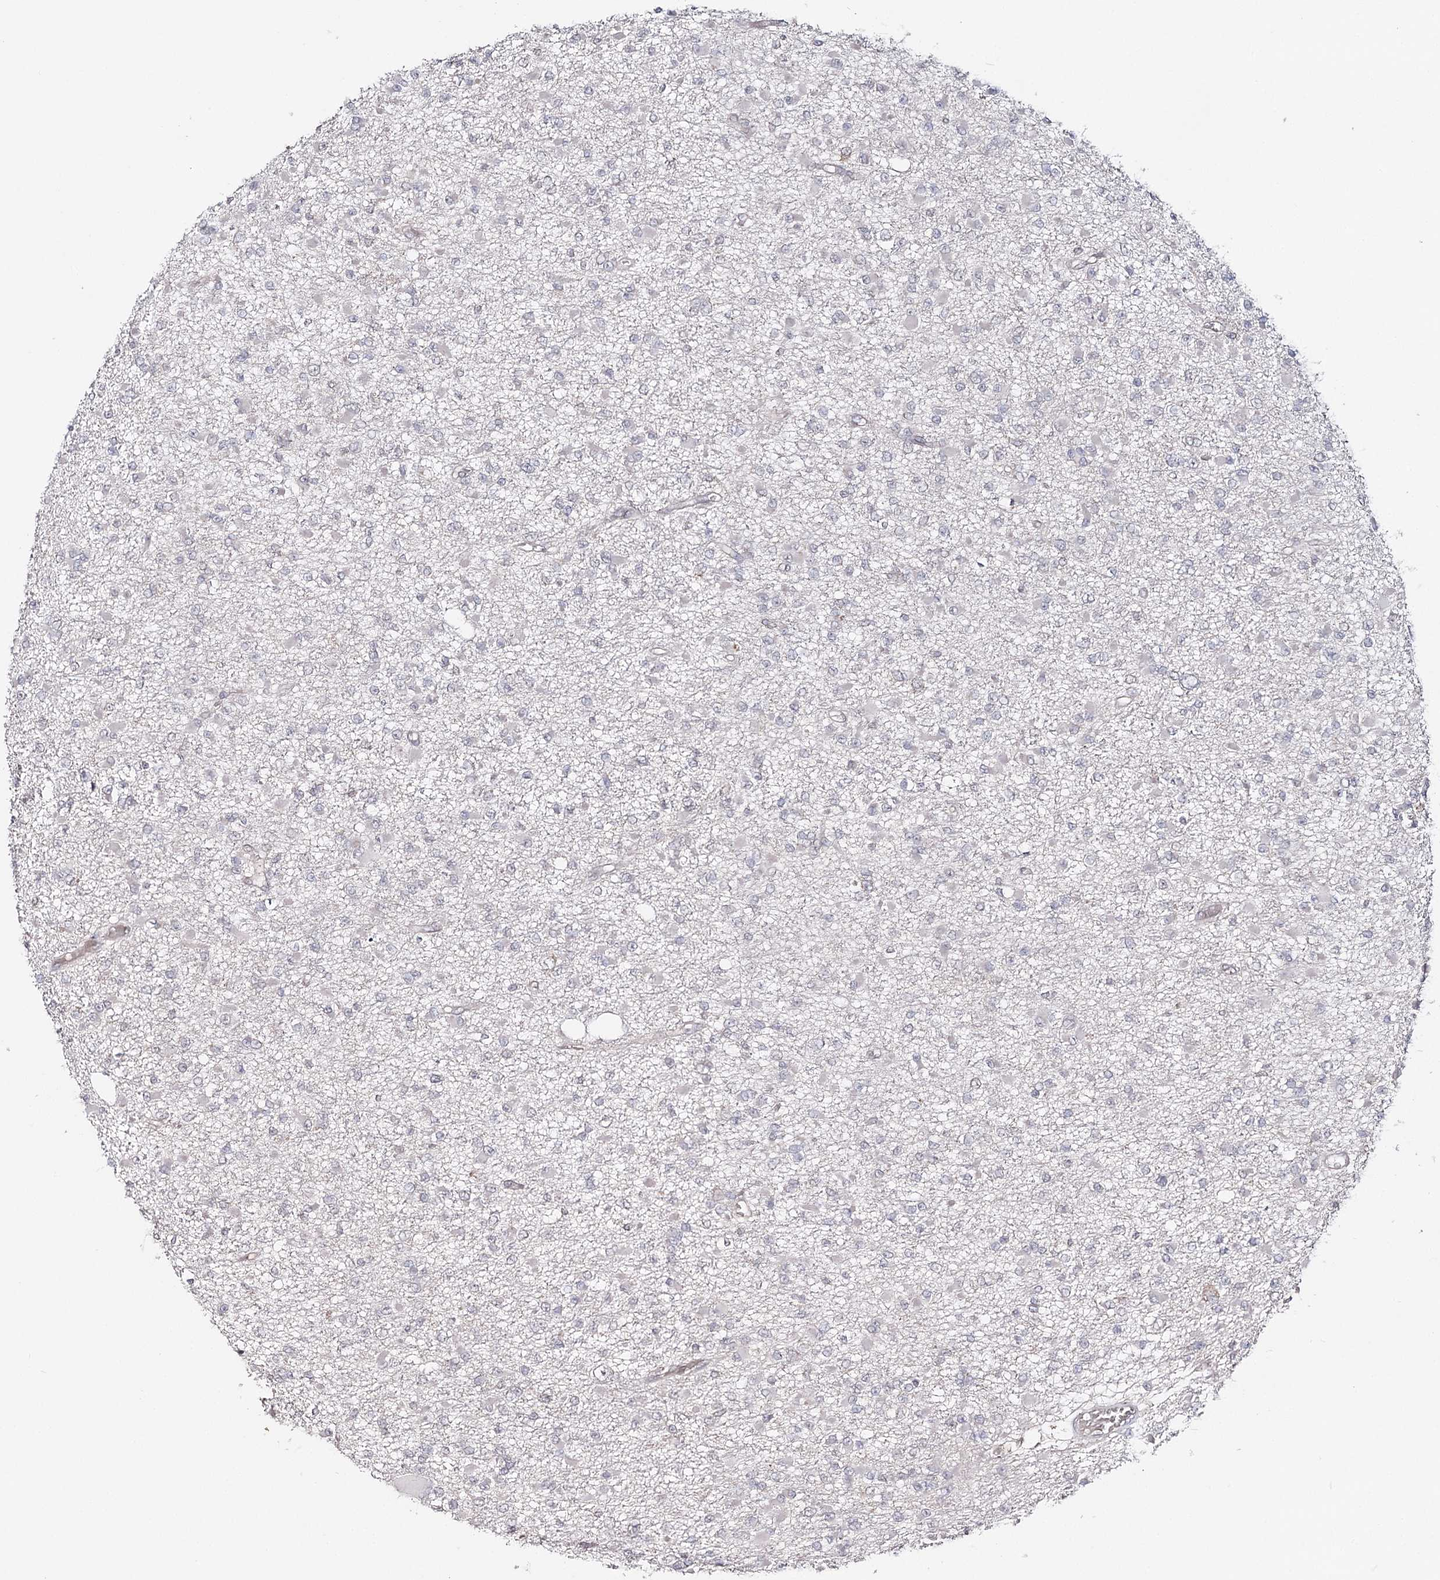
{"staining": {"intensity": "negative", "quantity": "none", "location": "none"}, "tissue": "glioma", "cell_type": "Tumor cells", "image_type": "cancer", "snomed": [{"axis": "morphology", "description": "Glioma, malignant, Low grade"}, {"axis": "topography", "description": "Brain"}], "caption": "The photomicrograph reveals no significant staining in tumor cells of glioma.", "gene": "HSD11B2", "patient": {"sex": "female", "age": 22}}